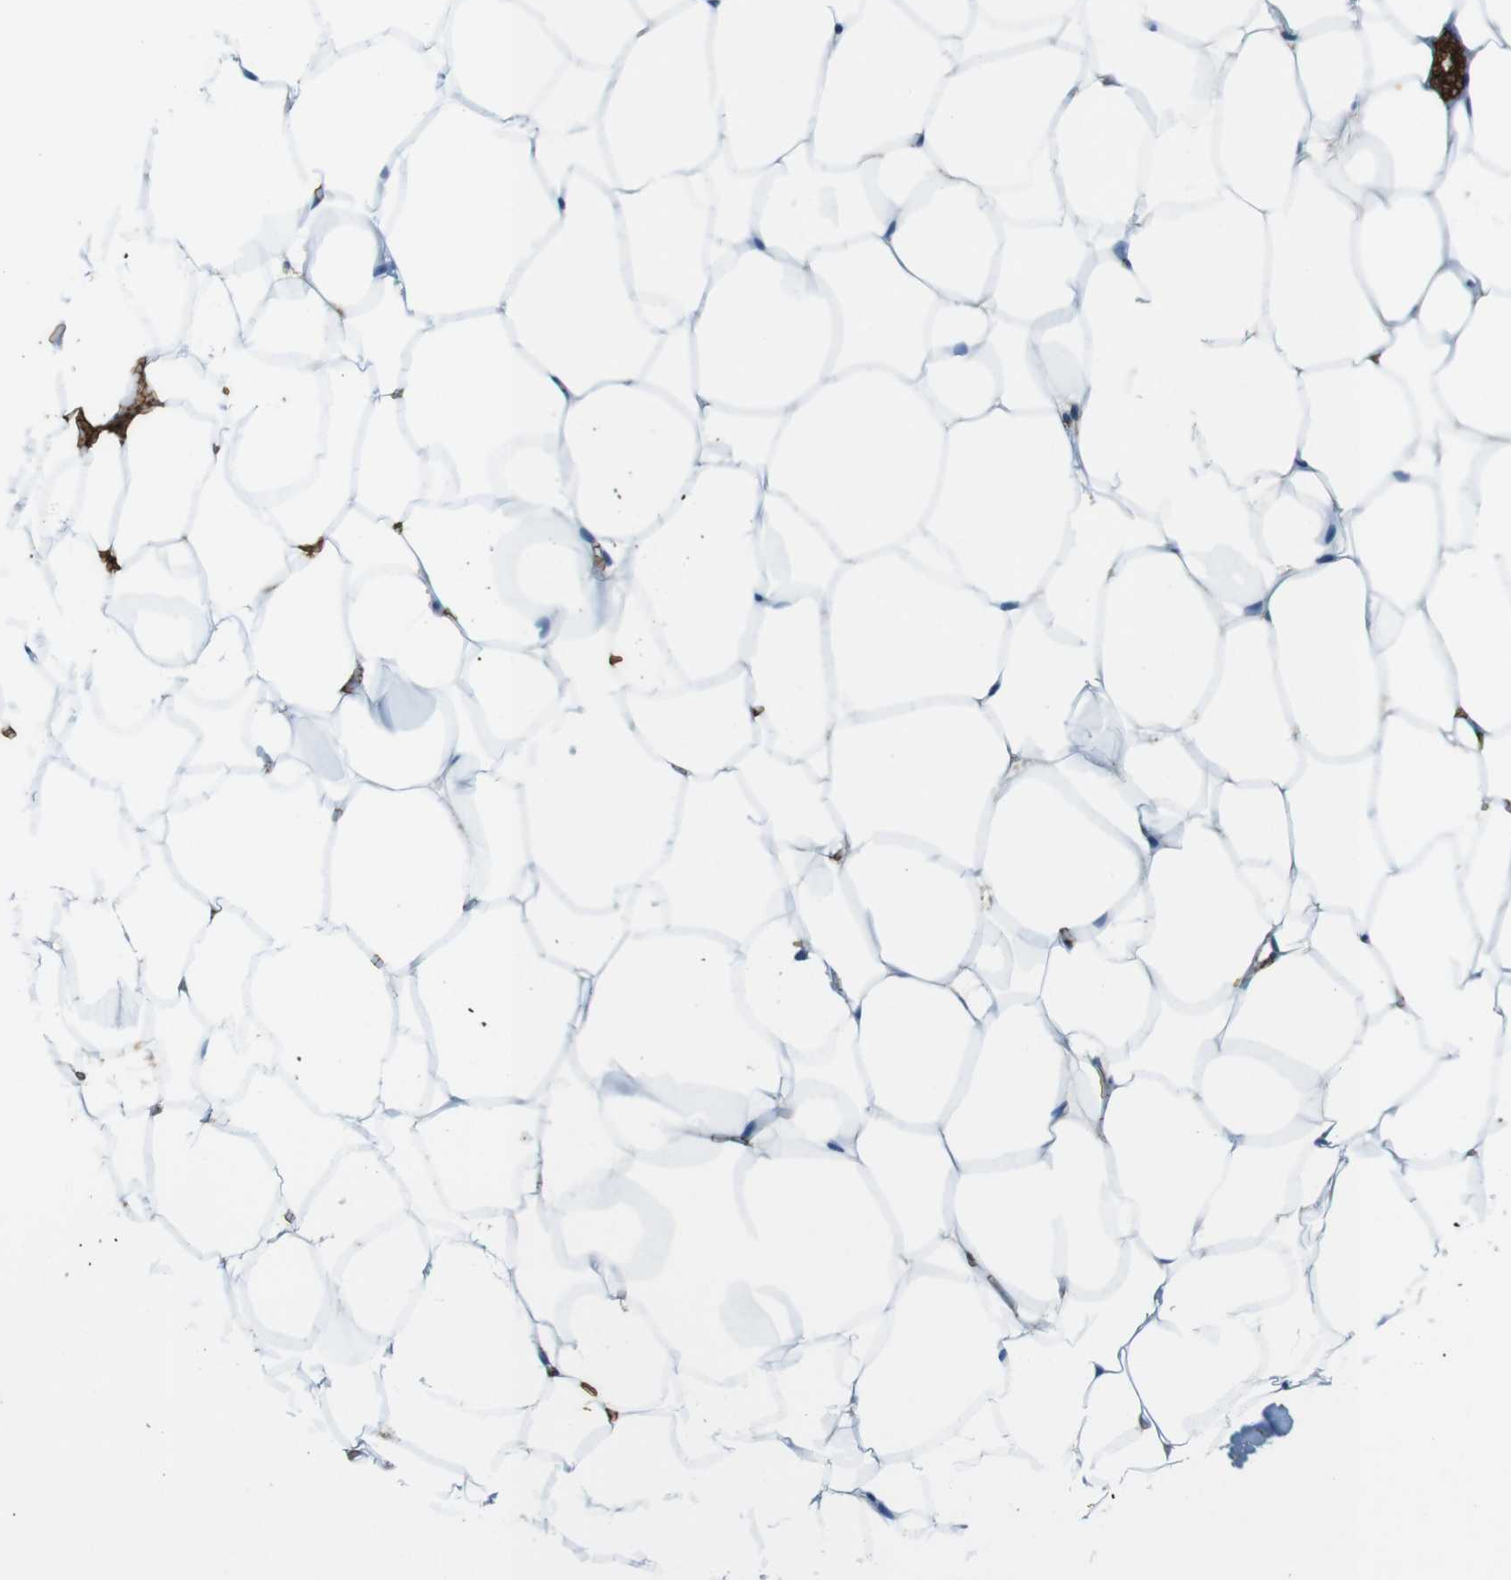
{"staining": {"intensity": "negative", "quantity": "none", "location": "none"}, "tissue": "adipose tissue", "cell_type": "Adipocytes", "image_type": "normal", "snomed": [{"axis": "morphology", "description": "Normal tissue, NOS"}, {"axis": "topography", "description": "Breast"}, {"axis": "topography", "description": "Adipose tissue"}], "caption": "Unremarkable adipose tissue was stained to show a protein in brown. There is no significant positivity in adipocytes. (Brightfield microscopy of DAB (3,3'-diaminobenzidine) IHC at high magnification).", "gene": "SLC4A1", "patient": {"sex": "female", "age": 25}}